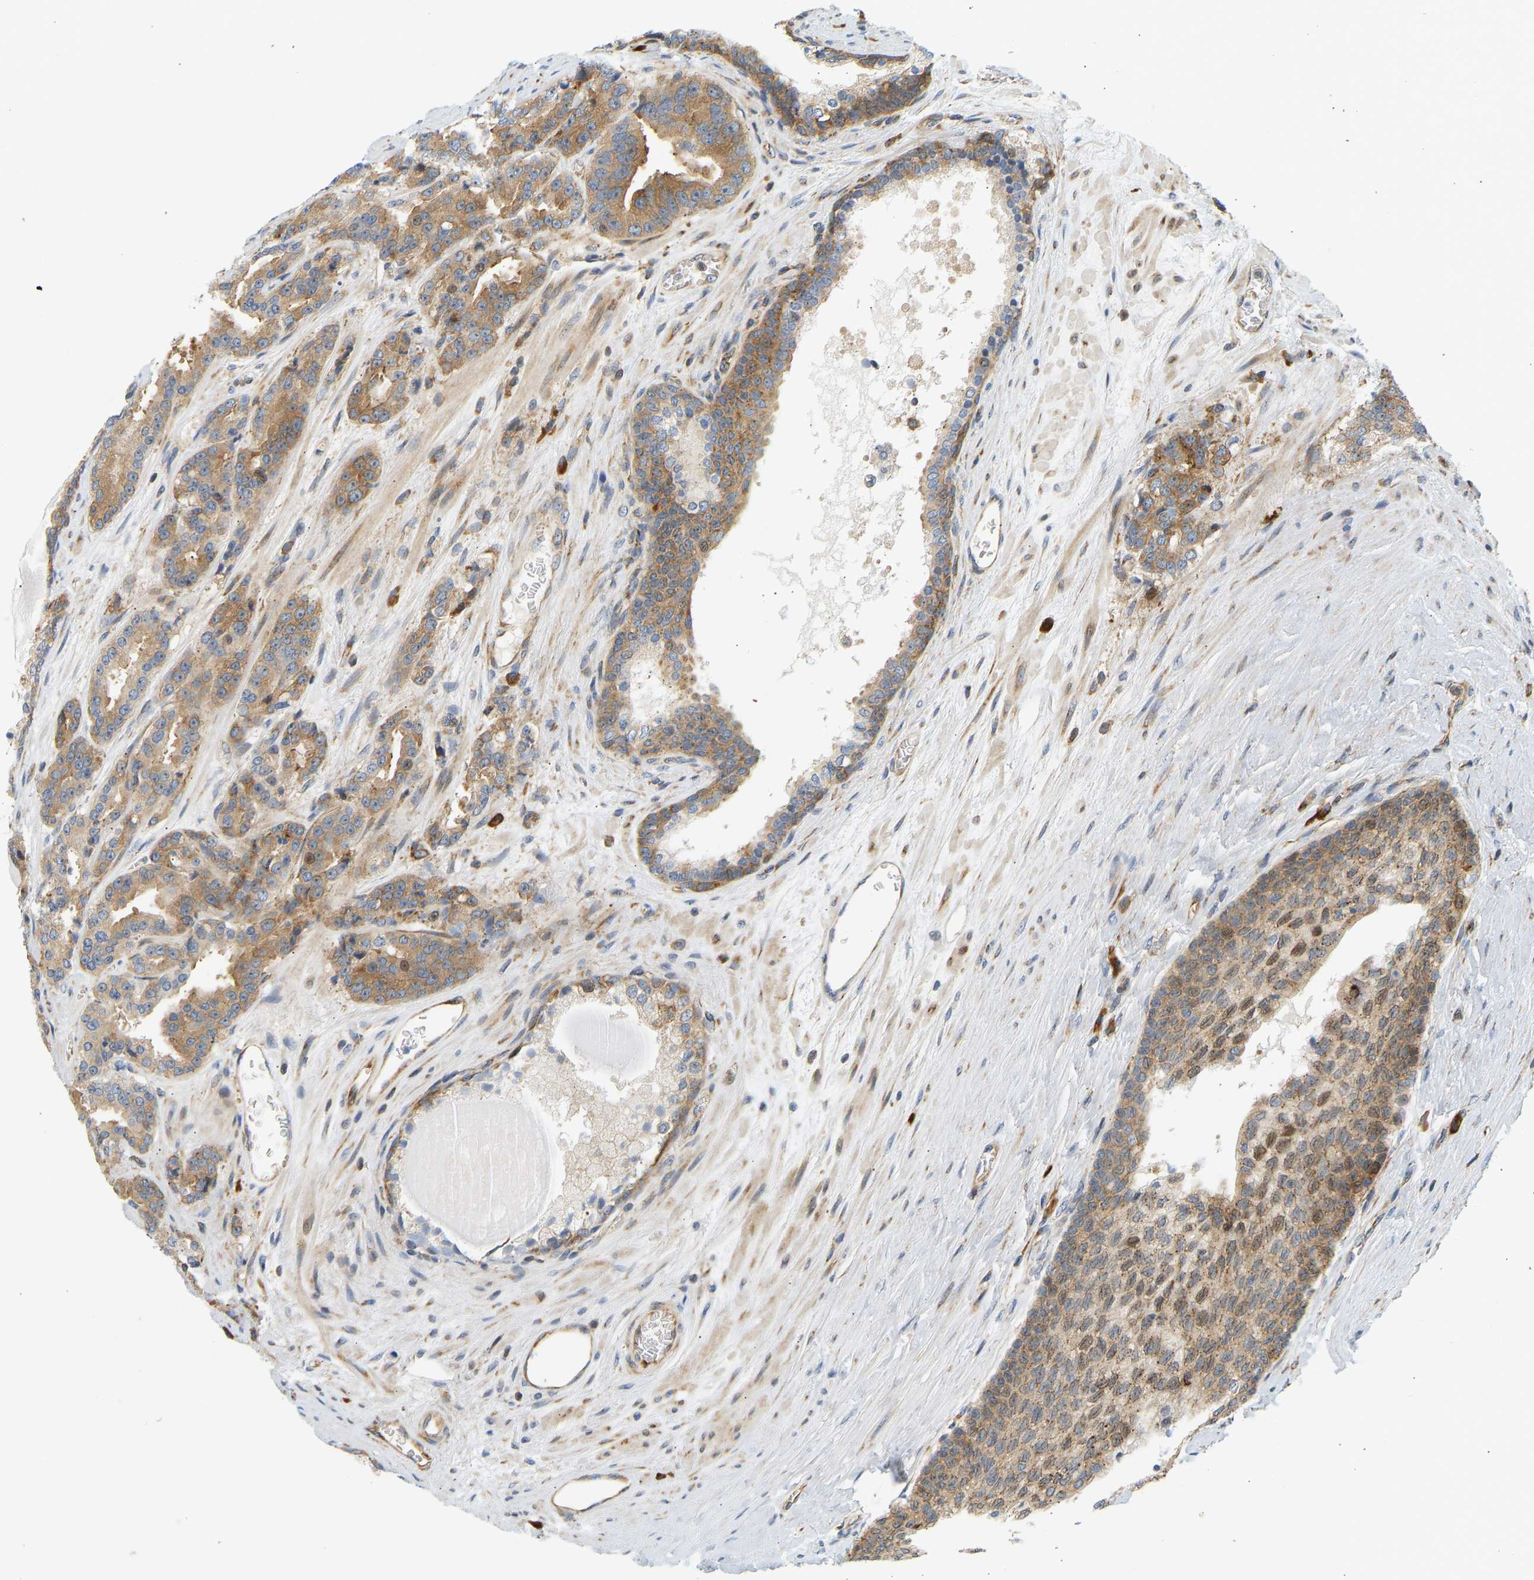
{"staining": {"intensity": "moderate", "quantity": ">75%", "location": "cytoplasmic/membranous"}, "tissue": "prostate cancer", "cell_type": "Tumor cells", "image_type": "cancer", "snomed": [{"axis": "morphology", "description": "Adenocarcinoma, High grade"}, {"axis": "topography", "description": "Prostate"}], "caption": "Immunohistochemical staining of human prostate cancer demonstrates medium levels of moderate cytoplasmic/membranous protein positivity in approximately >75% of tumor cells.", "gene": "RPS14", "patient": {"sex": "male", "age": 60}}